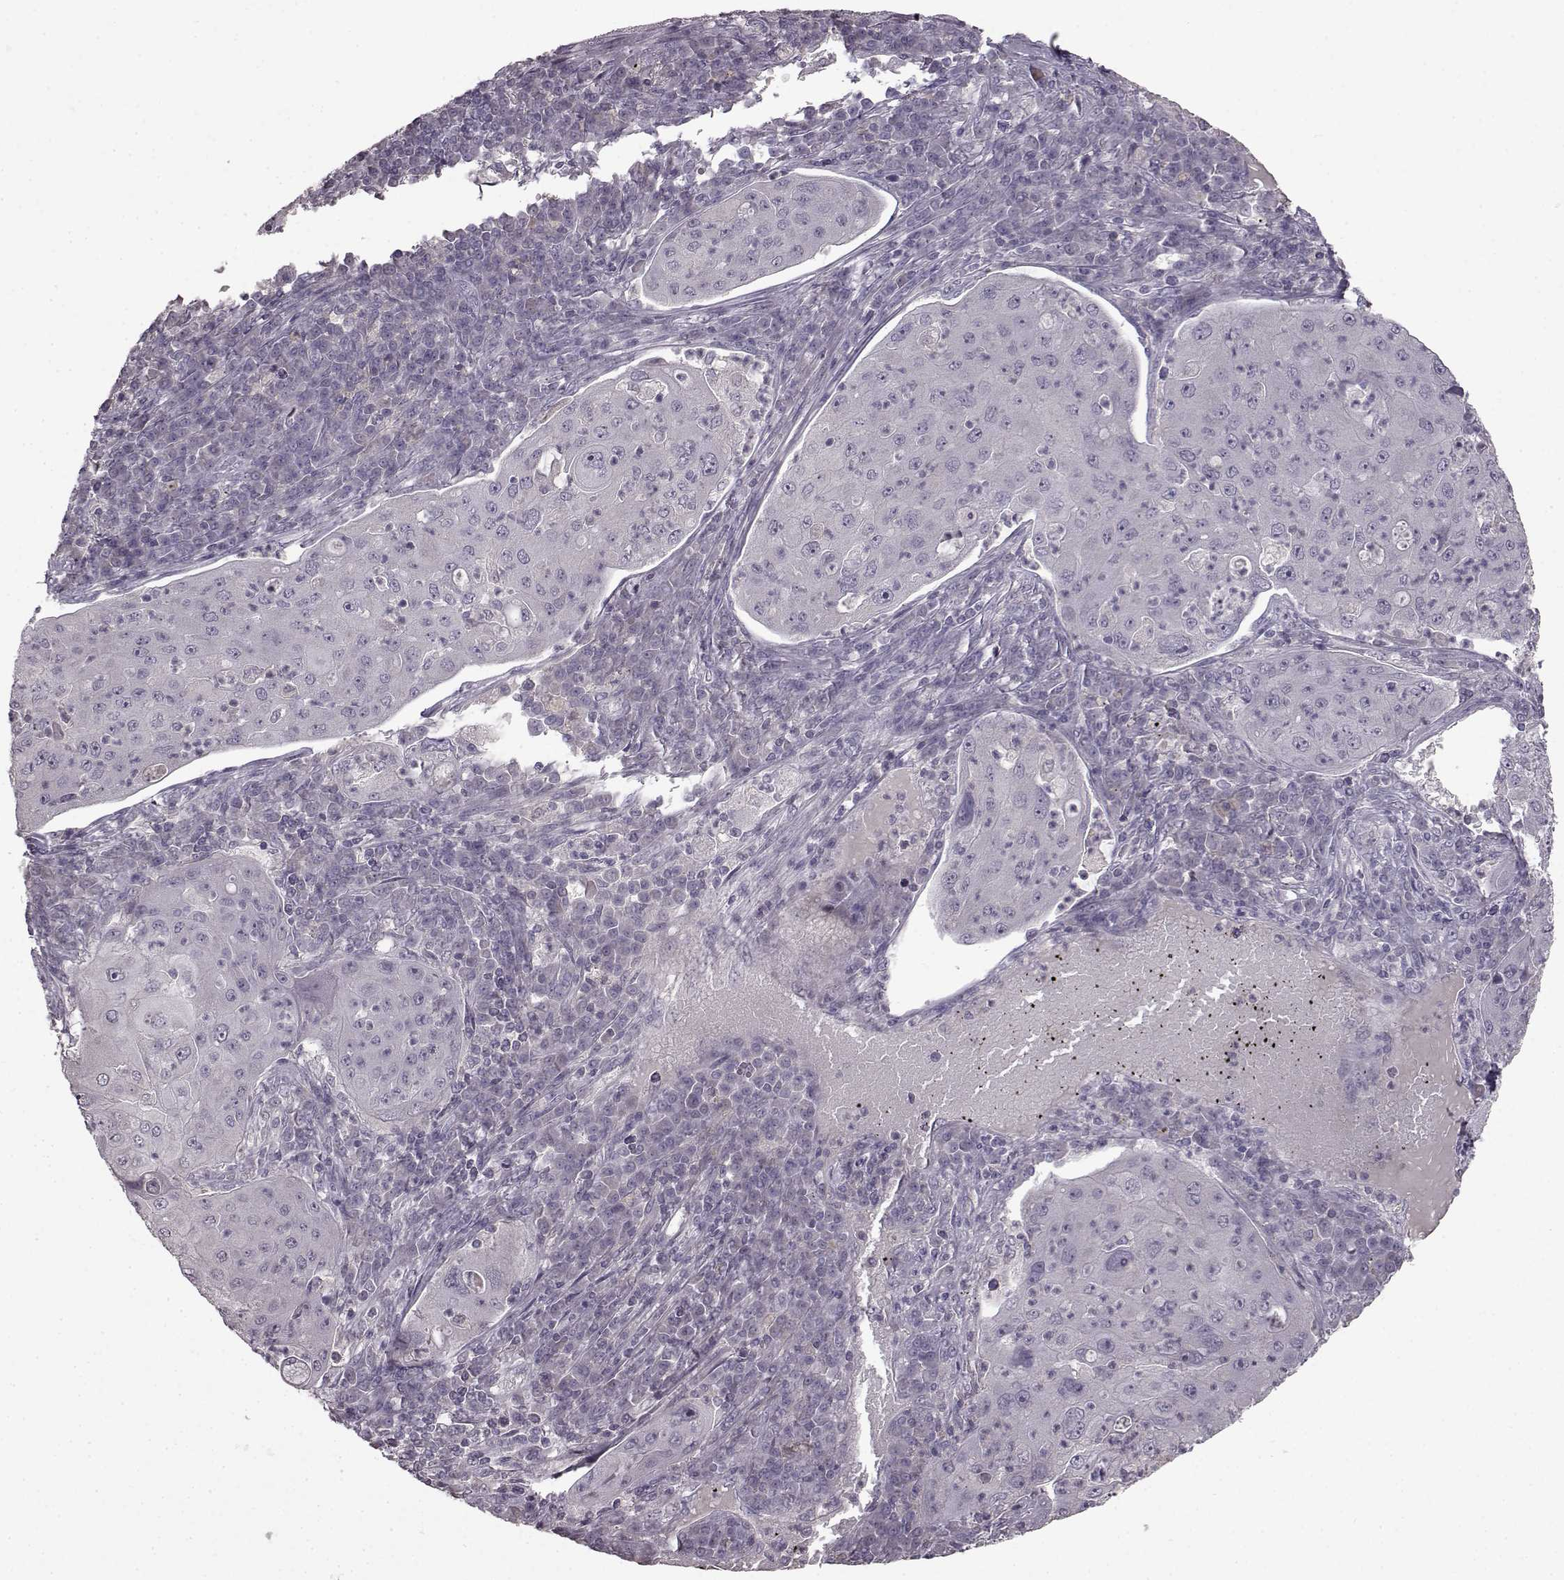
{"staining": {"intensity": "negative", "quantity": "none", "location": "none"}, "tissue": "lung cancer", "cell_type": "Tumor cells", "image_type": "cancer", "snomed": [{"axis": "morphology", "description": "Squamous cell carcinoma, NOS"}, {"axis": "topography", "description": "Lung"}], "caption": "Tumor cells are negative for brown protein staining in squamous cell carcinoma (lung). (Brightfield microscopy of DAB IHC at high magnification).", "gene": "LHB", "patient": {"sex": "female", "age": 59}}